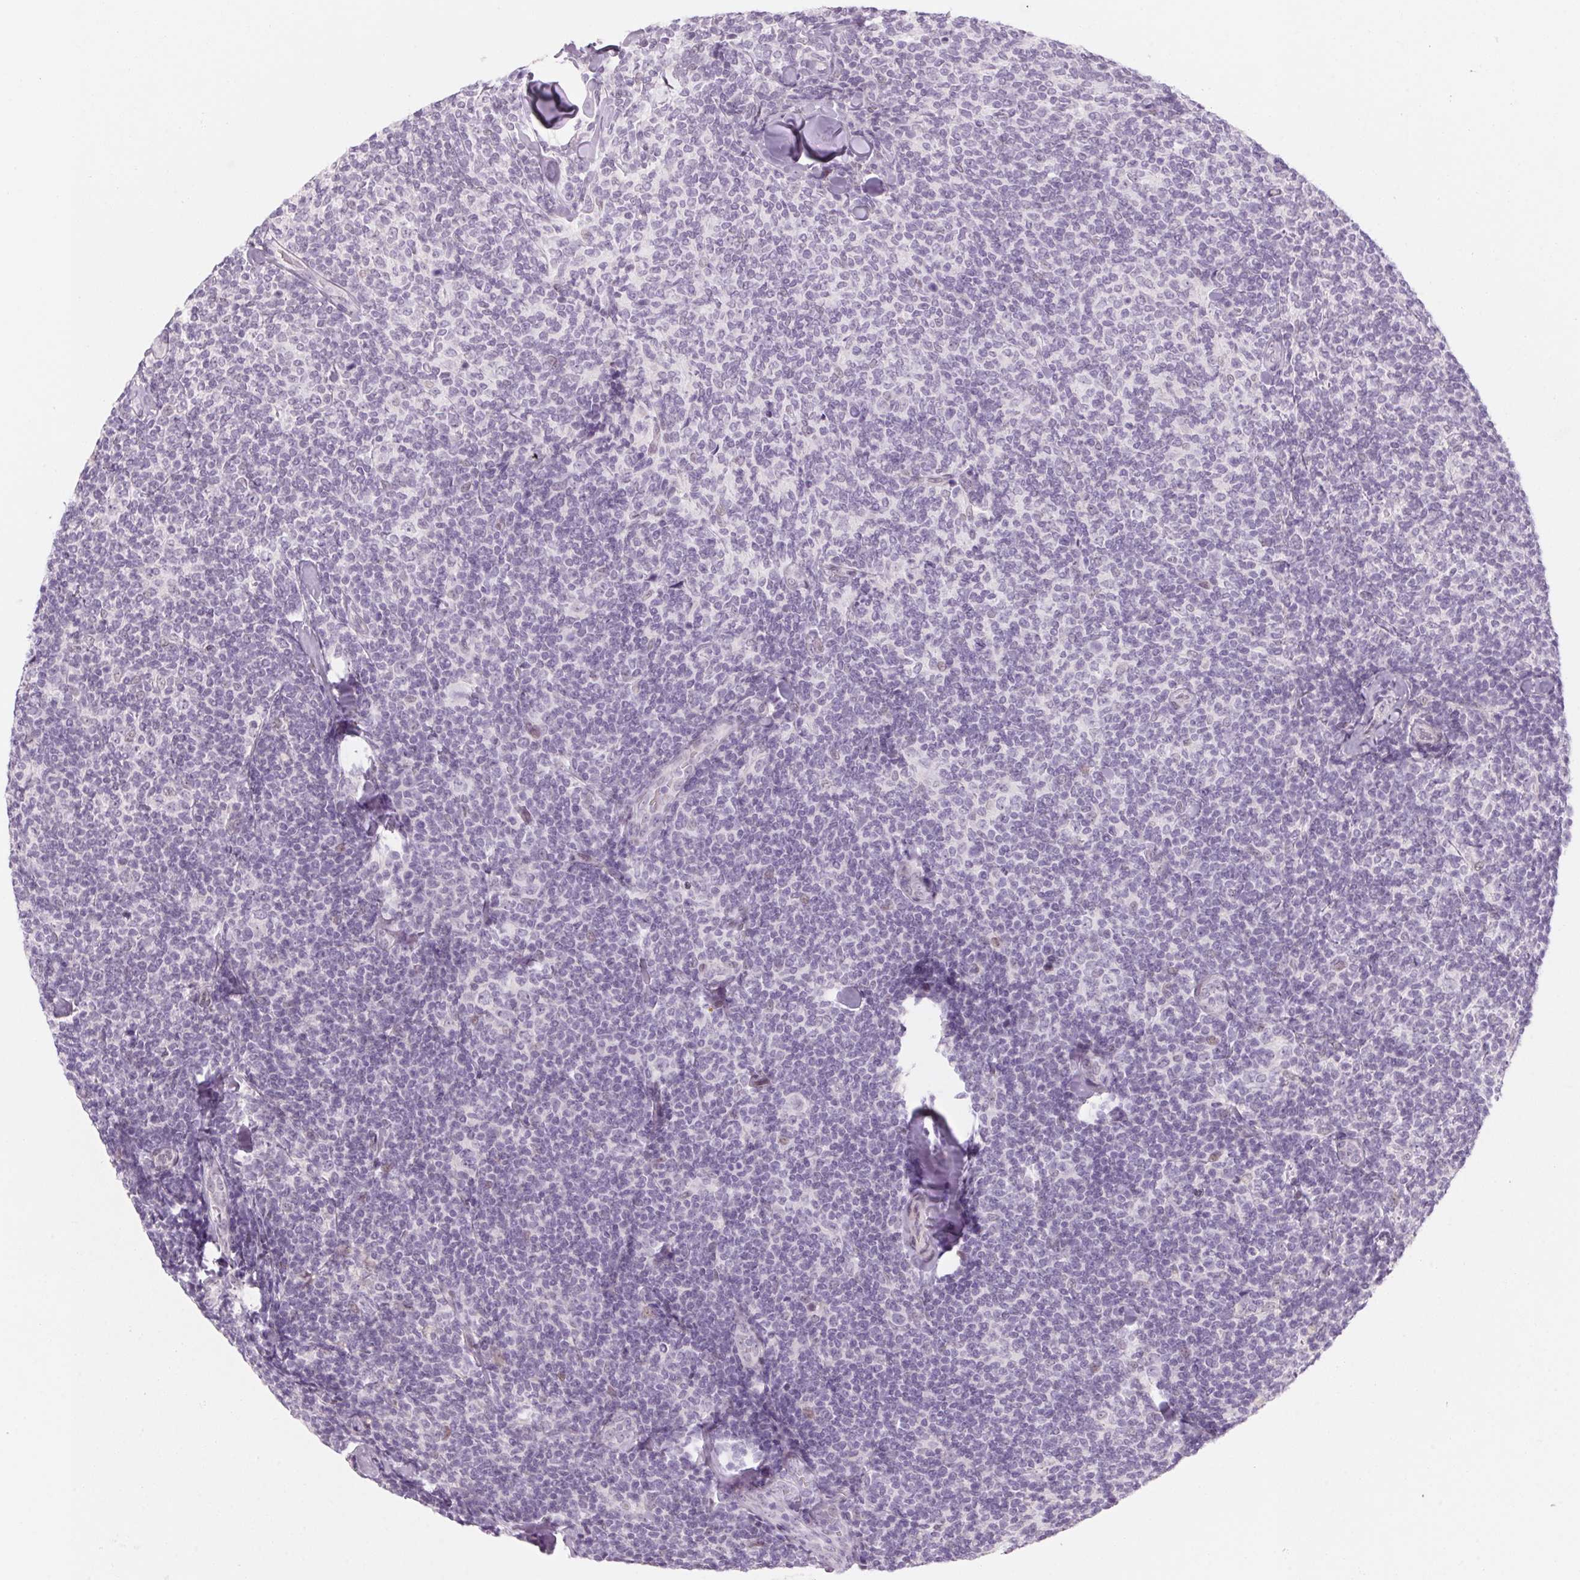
{"staining": {"intensity": "negative", "quantity": "none", "location": "none"}, "tissue": "lymphoma", "cell_type": "Tumor cells", "image_type": "cancer", "snomed": [{"axis": "morphology", "description": "Malignant lymphoma, non-Hodgkin's type, Low grade"}, {"axis": "topography", "description": "Lymph node"}], "caption": "A micrograph of human low-grade malignant lymphoma, non-Hodgkin's type is negative for staining in tumor cells.", "gene": "KCNQ2", "patient": {"sex": "female", "age": 56}}